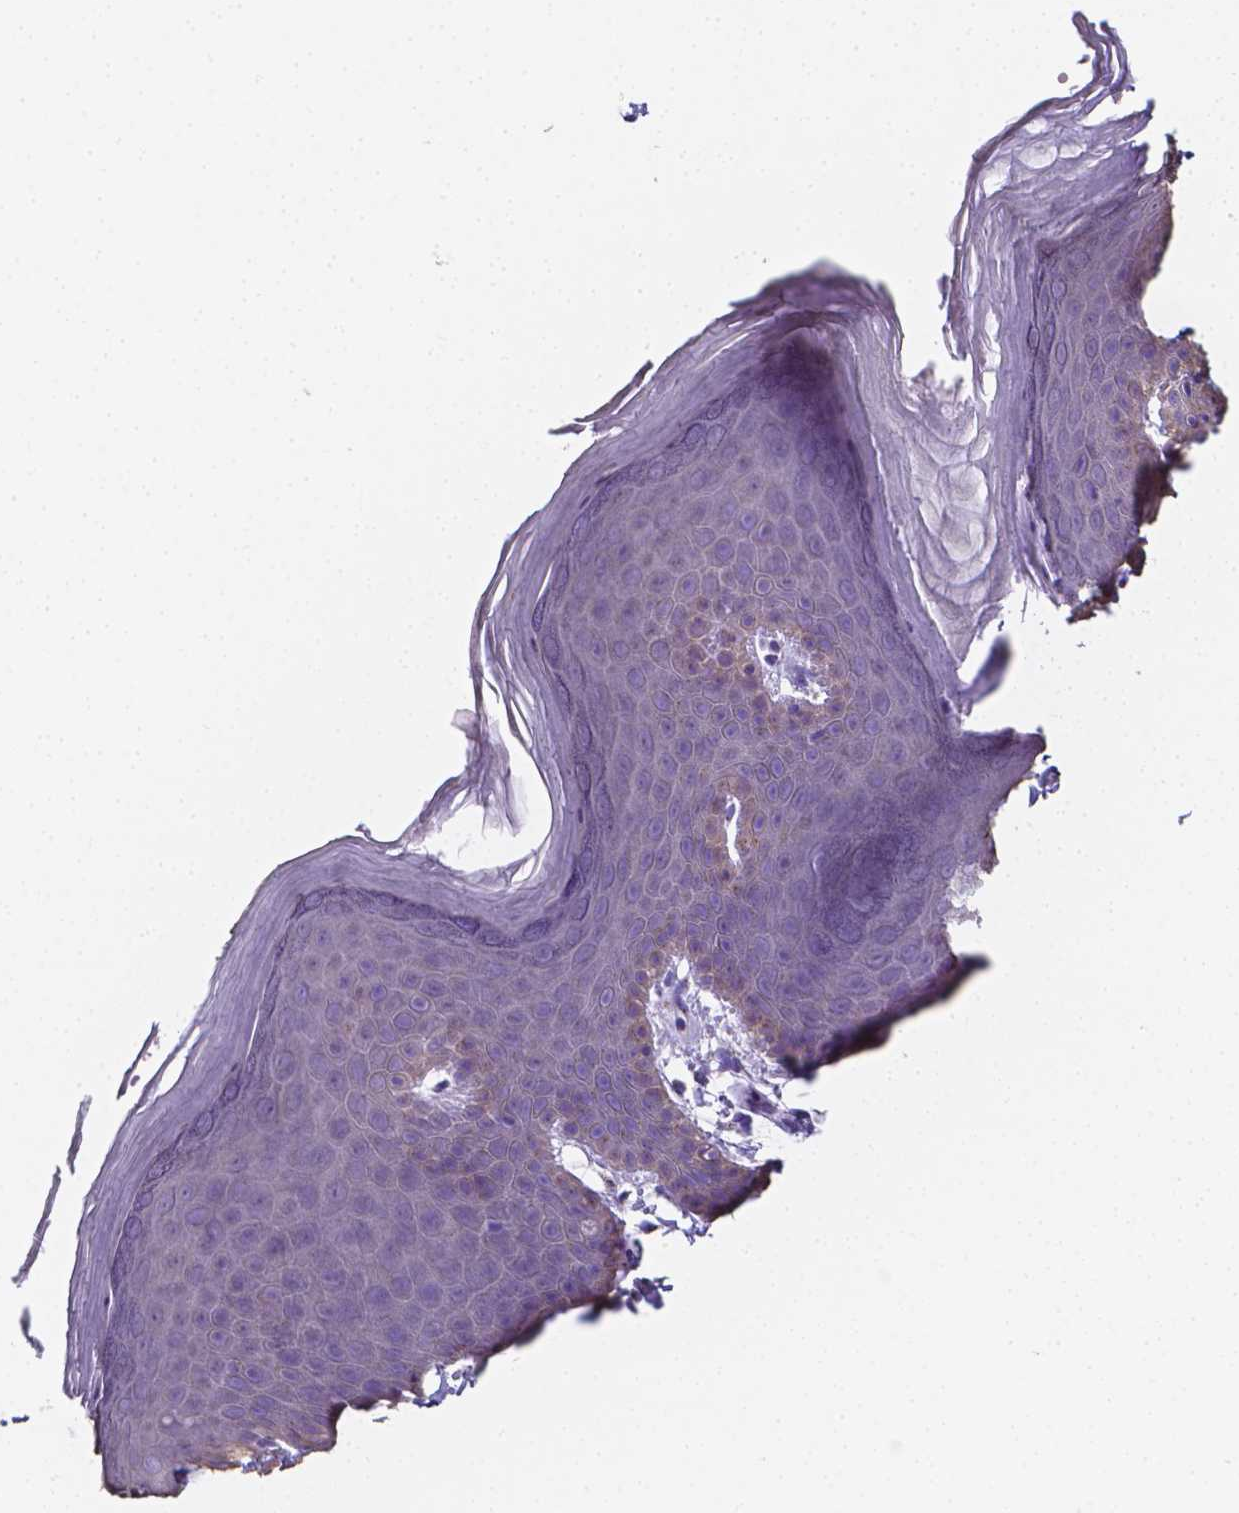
{"staining": {"intensity": "negative", "quantity": "none", "location": "none"}, "tissue": "skin", "cell_type": "Epidermal cells", "image_type": "normal", "snomed": [{"axis": "morphology", "description": "Normal tissue, NOS"}, {"axis": "topography", "description": "Anal"}], "caption": "Micrograph shows no significant protein positivity in epidermal cells of unremarkable skin.", "gene": "LRRC73", "patient": {"sex": "male", "age": 53}}